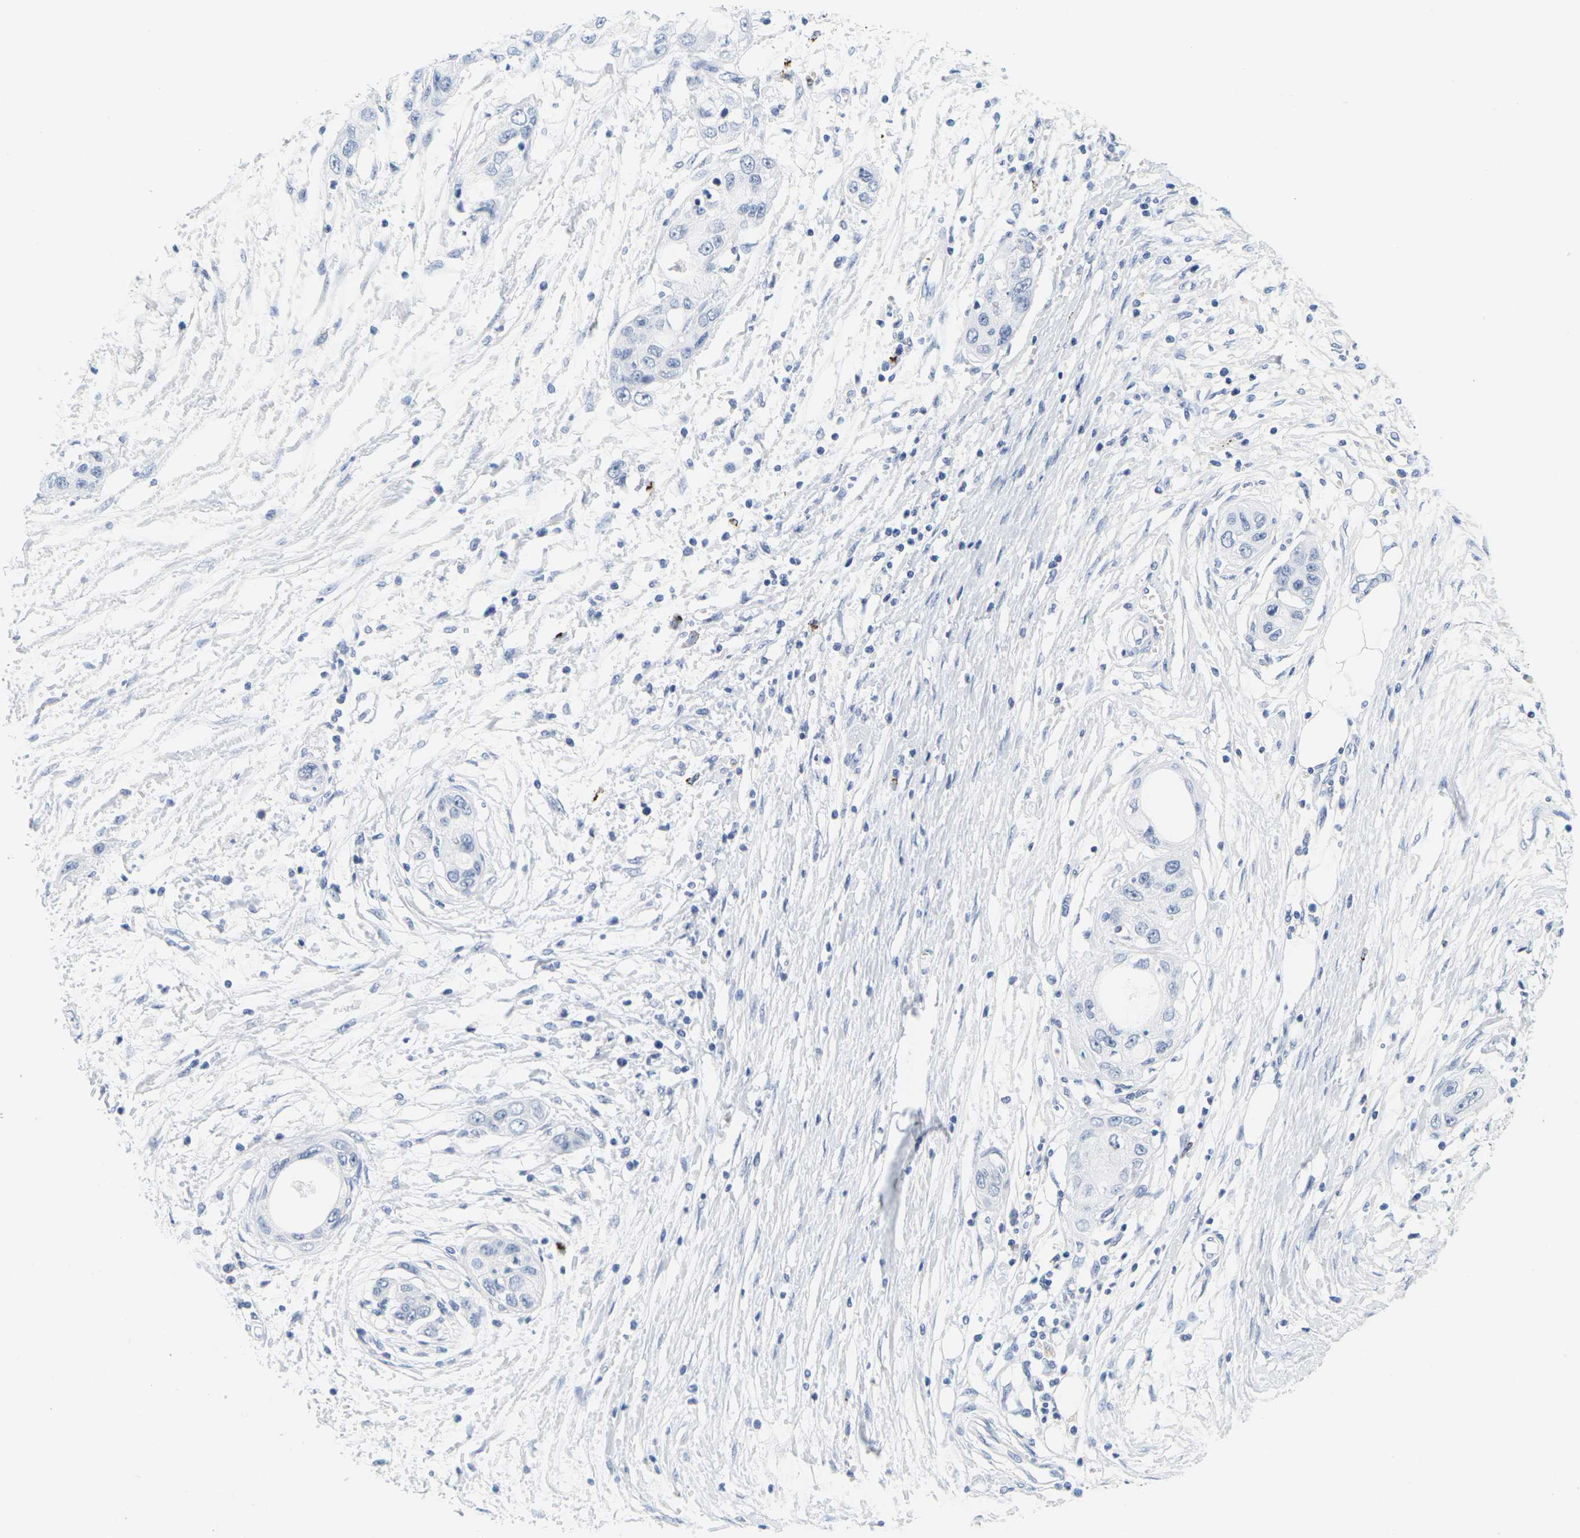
{"staining": {"intensity": "negative", "quantity": "none", "location": "none"}, "tissue": "pancreatic cancer", "cell_type": "Tumor cells", "image_type": "cancer", "snomed": [{"axis": "morphology", "description": "Adenocarcinoma, NOS"}, {"axis": "topography", "description": "Pancreas"}], "caption": "Immunohistochemistry micrograph of pancreatic cancer stained for a protein (brown), which exhibits no expression in tumor cells. (Brightfield microscopy of DAB immunohistochemistry (IHC) at high magnification).", "gene": "HLA-DOB", "patient": {"sex": "female", "age": 70}}